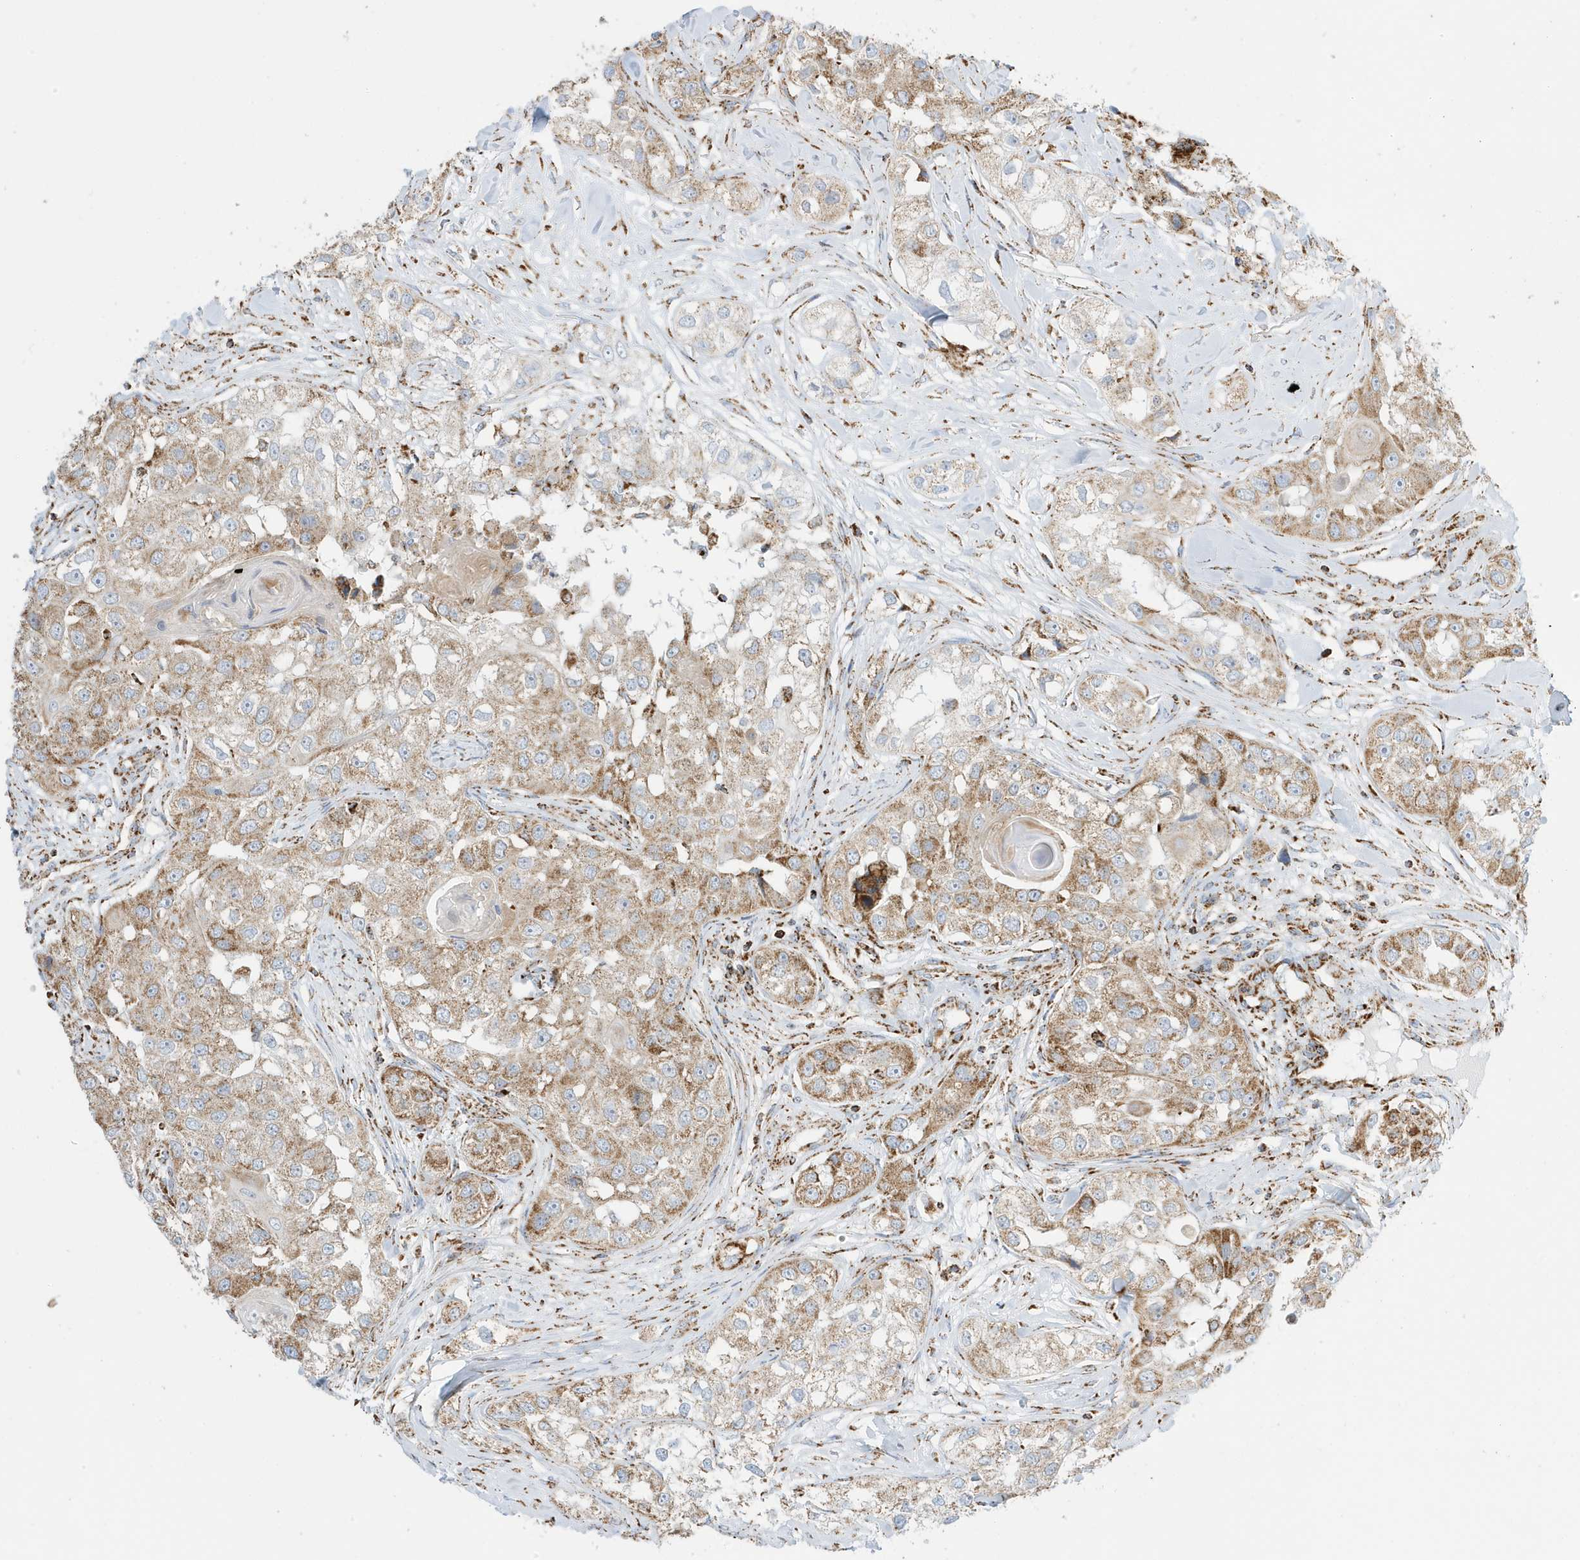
{"staining": {"intensity": "moderate", "quantity": ">75%", "location": "cytoplasmic/membranous"}, "tissue": "head and neck cancer", "cell_type": "Tumor cells", "image_type": "cancer", "snomed": [{"axis": "morphology", "description": "Normal tissue, NOS"}, {"axis": "morphology", "description": "Squamous cell carcinoma, NOS"}, {"axis": "topography", "description": "Skeletal muscle"}, {"axis": "topography", "description": "Head-Neck"}], "caption": "The photomicrograph demonstrates staining of head and neck cancer (squamous cell carcinoma), revealing moderate cytoplasmic/membranous protein staining (brown color) within tumor cells. (DAB IHC, brown staining for protein, blue staining for nuclei).", "gene": "ATP5ME", "patient": {"sex": "male", "age": 51}}